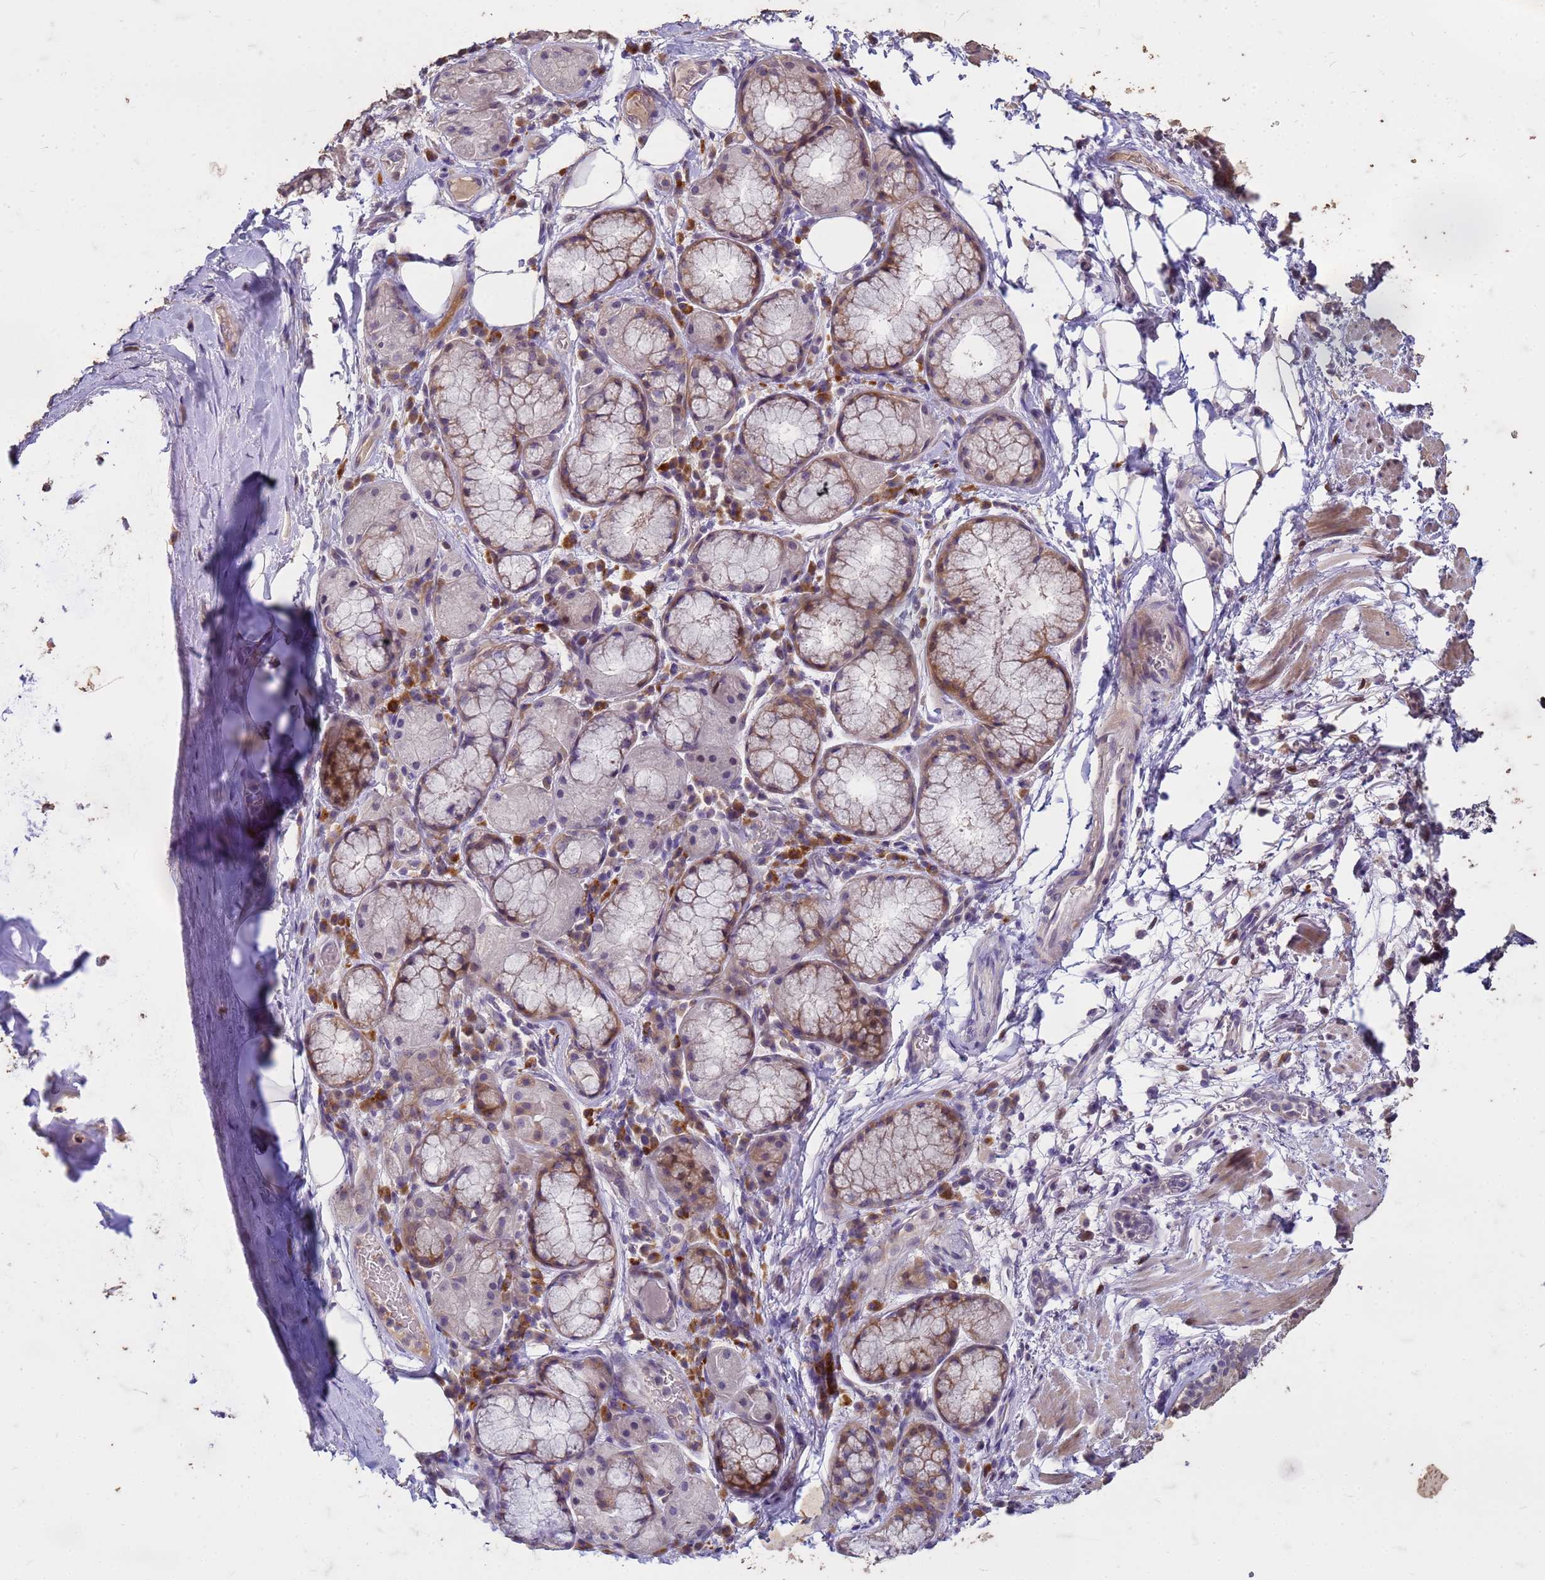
{"staining": {"intensity": "negative", "quantity": "none", "location": "none"}, "tissue": "adipose tissue", "cell_type": "Adipocytes", "image_type": "normal", "snomed": [{"axis": "morphology", "description": "Normal tissue, NOS"}, {"axis": "topography", "description": "Lymph node"}, {"axis": "topography", "description": "Cartilage tissue"}, {"axis": "topography", "description": "Bronchus"}], "caption": "The immunohistochemistry histopathology image has no significant staining in adipocytes of adipose tissue. (Stains: DAB (3,3'-diaminobenzidine) immunohistochemistry (IHC) with hematoxylin counter stain, Microscopy: brightfield microscopy at high magnification).", "gene": "FAM184B", "patient": {"sex": "male", "age": 63}}